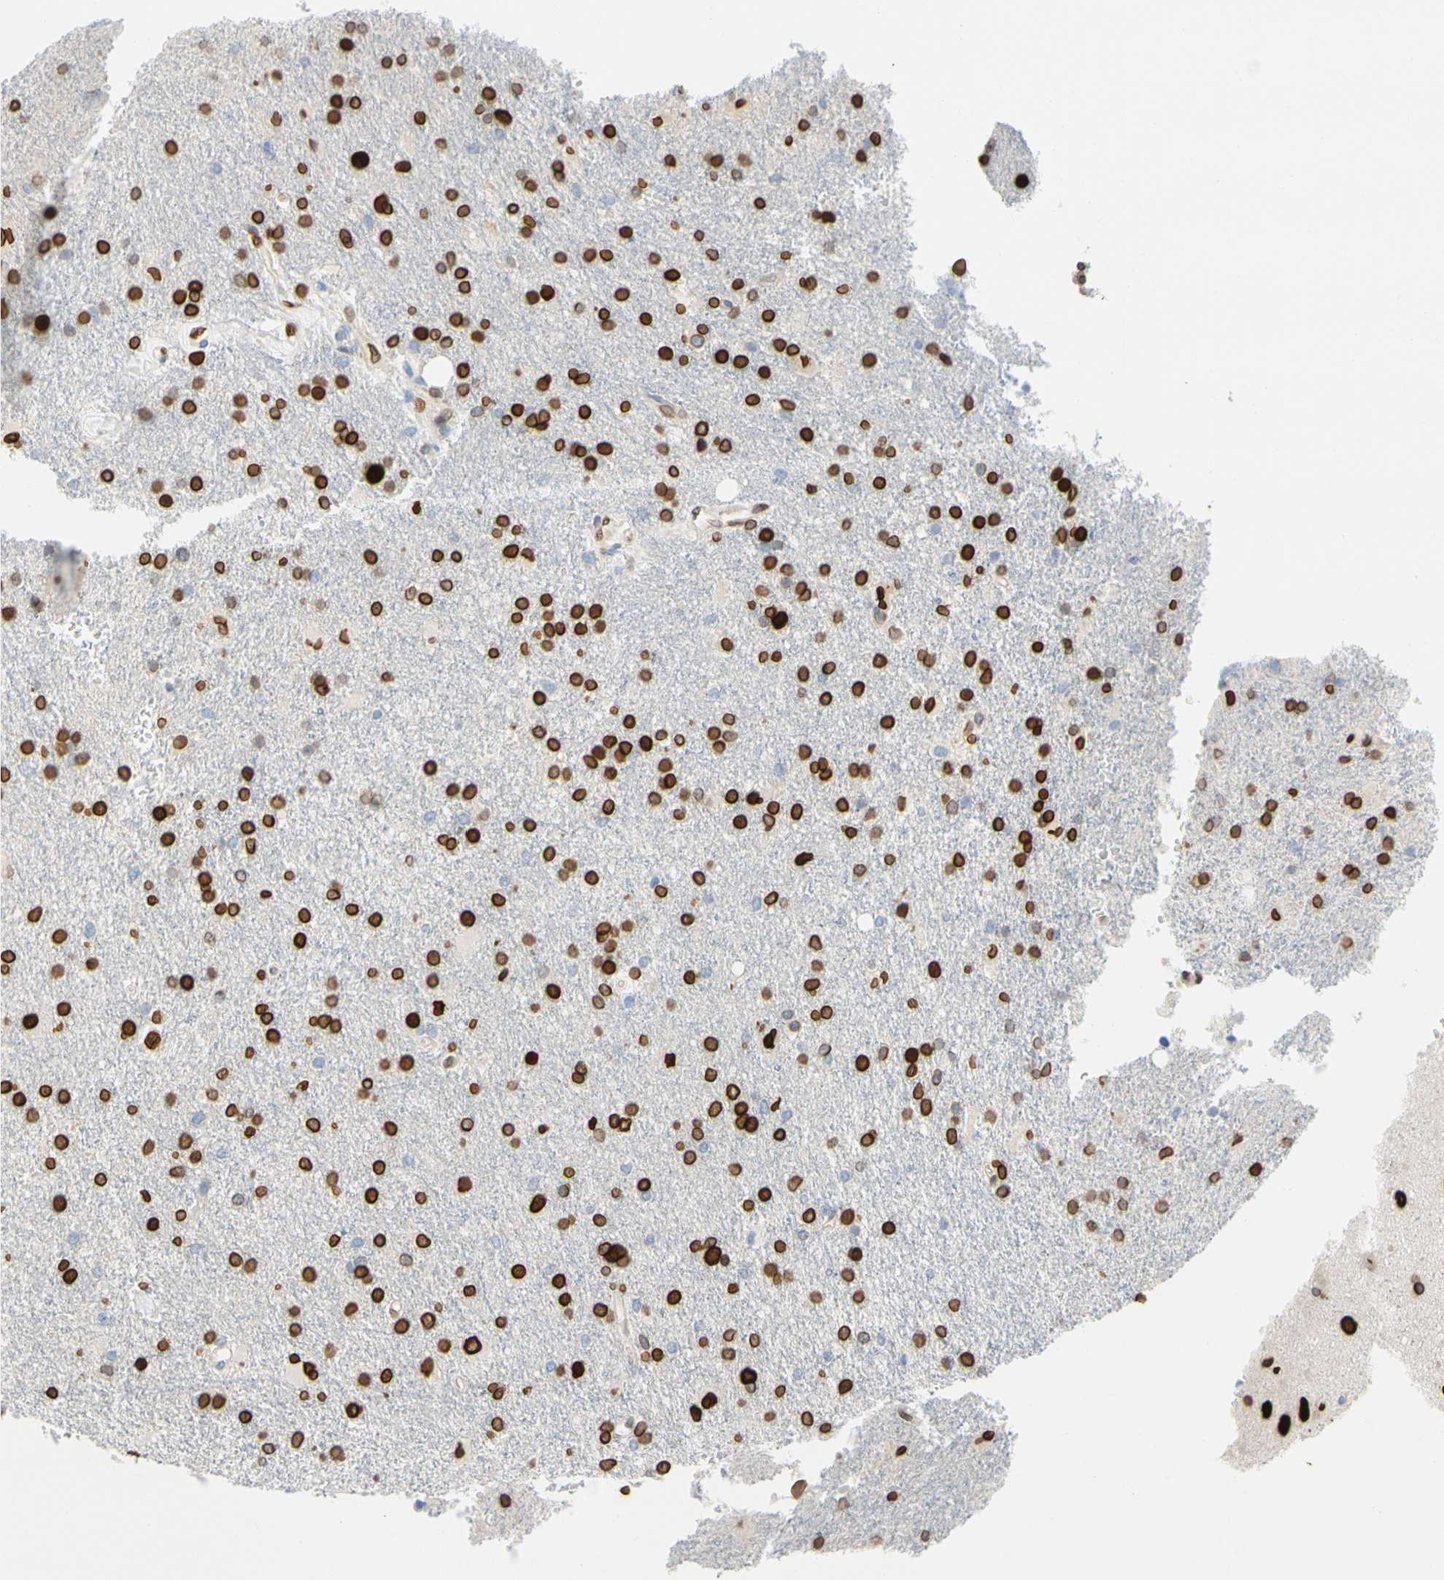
{"staining": {"intensity": "strong", "quantity": ">75%", "location": "cytoplasmic/membranous,nuclear"}, "tissue": "glioma", "cell_type": "Tumor cells", "image_type": "cancer", "snomed": [{"axis": "morphology", "description": "Glioma, malignant, High grade"}, {"axis": "topography", "description": "Brain"}], "caption": "There is high levels of strong cytoplasmic/membranous and nuclear expression in tumor cells of malignant glioma (high-grade), as demonstrated by immunohistochemical staining (brown color).", "gene": "ZNF132", "patient": {"sex": "male", "age": 71}}